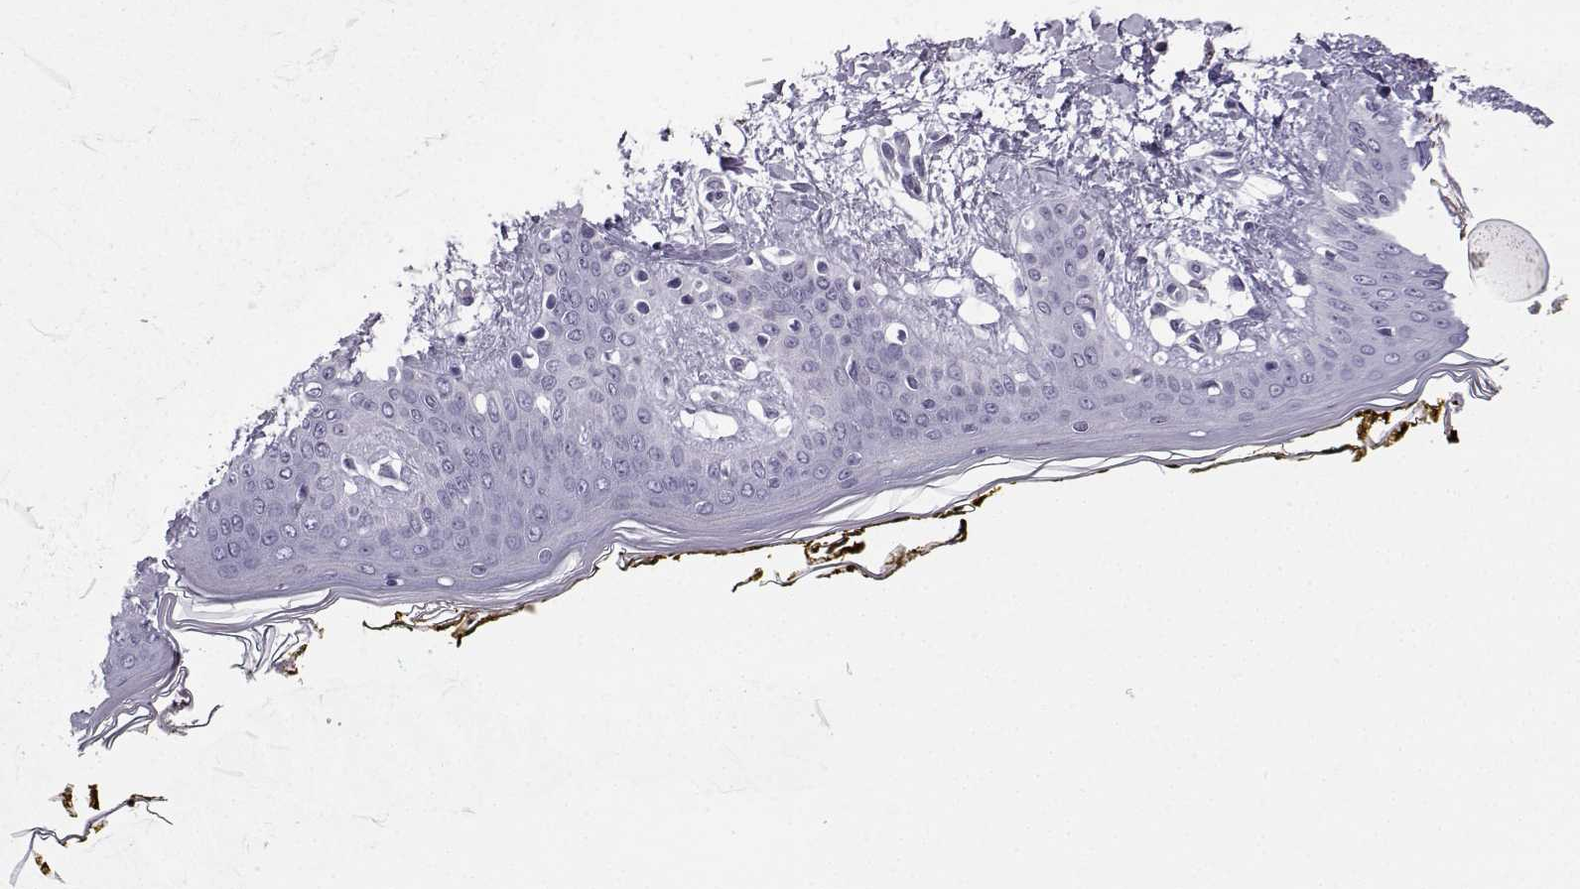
{"staining": {"intensity": "negative", "quantity": "none", "location": "none"}, "tissue": "skin", "cell_type": "Fibroblasts", "image_type": "normal", "snomed": [{"axis": "morphology", "description": "Normal tissue, NOS"}, {"axis": "topography", "description": "Skin"}], "caption": "IHC micrograph of unremarkable skin stained for a protein (brown), which exhibits no staining in fibroblasts. (DAB (3,3'-diaminobenzidine) immunohistochemistry (IHC), high magnification).", "gene": "MRGBP", "patient": {"sex": "female", "age": 34}}